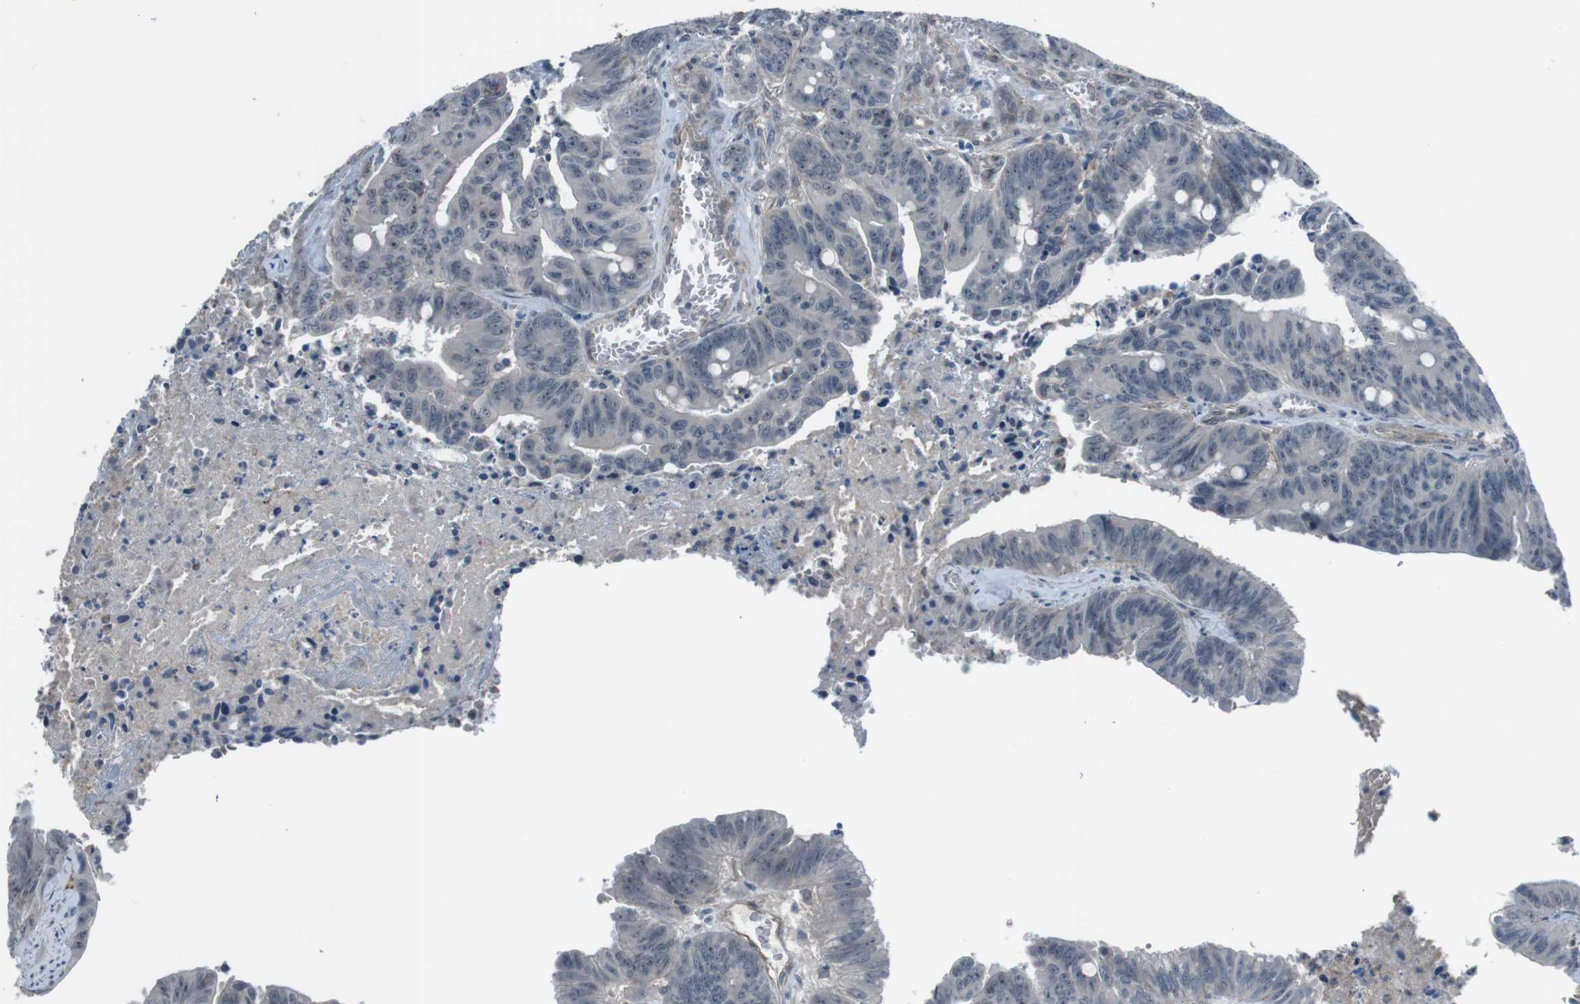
{"staining": {"intensity": "negative", "quantity": "none", "location": "none"}, "tissue": "colorectal cancer", "cell_type": "Tumor cells", "image_type": "cancer", "snomed": [{"axis": "morphology", "description": "Adenocarcinoma, NOS"}, {"axis": "topography", "description": "Colon"}], "caption": "This is an immunohistochemistry (IHC) histopathology image of colorectal cancer (adenocarcinoma). There is no positivity in tumor cells.", "gene": "ANK2", "patient": {"sex": "male", "age": 45}}